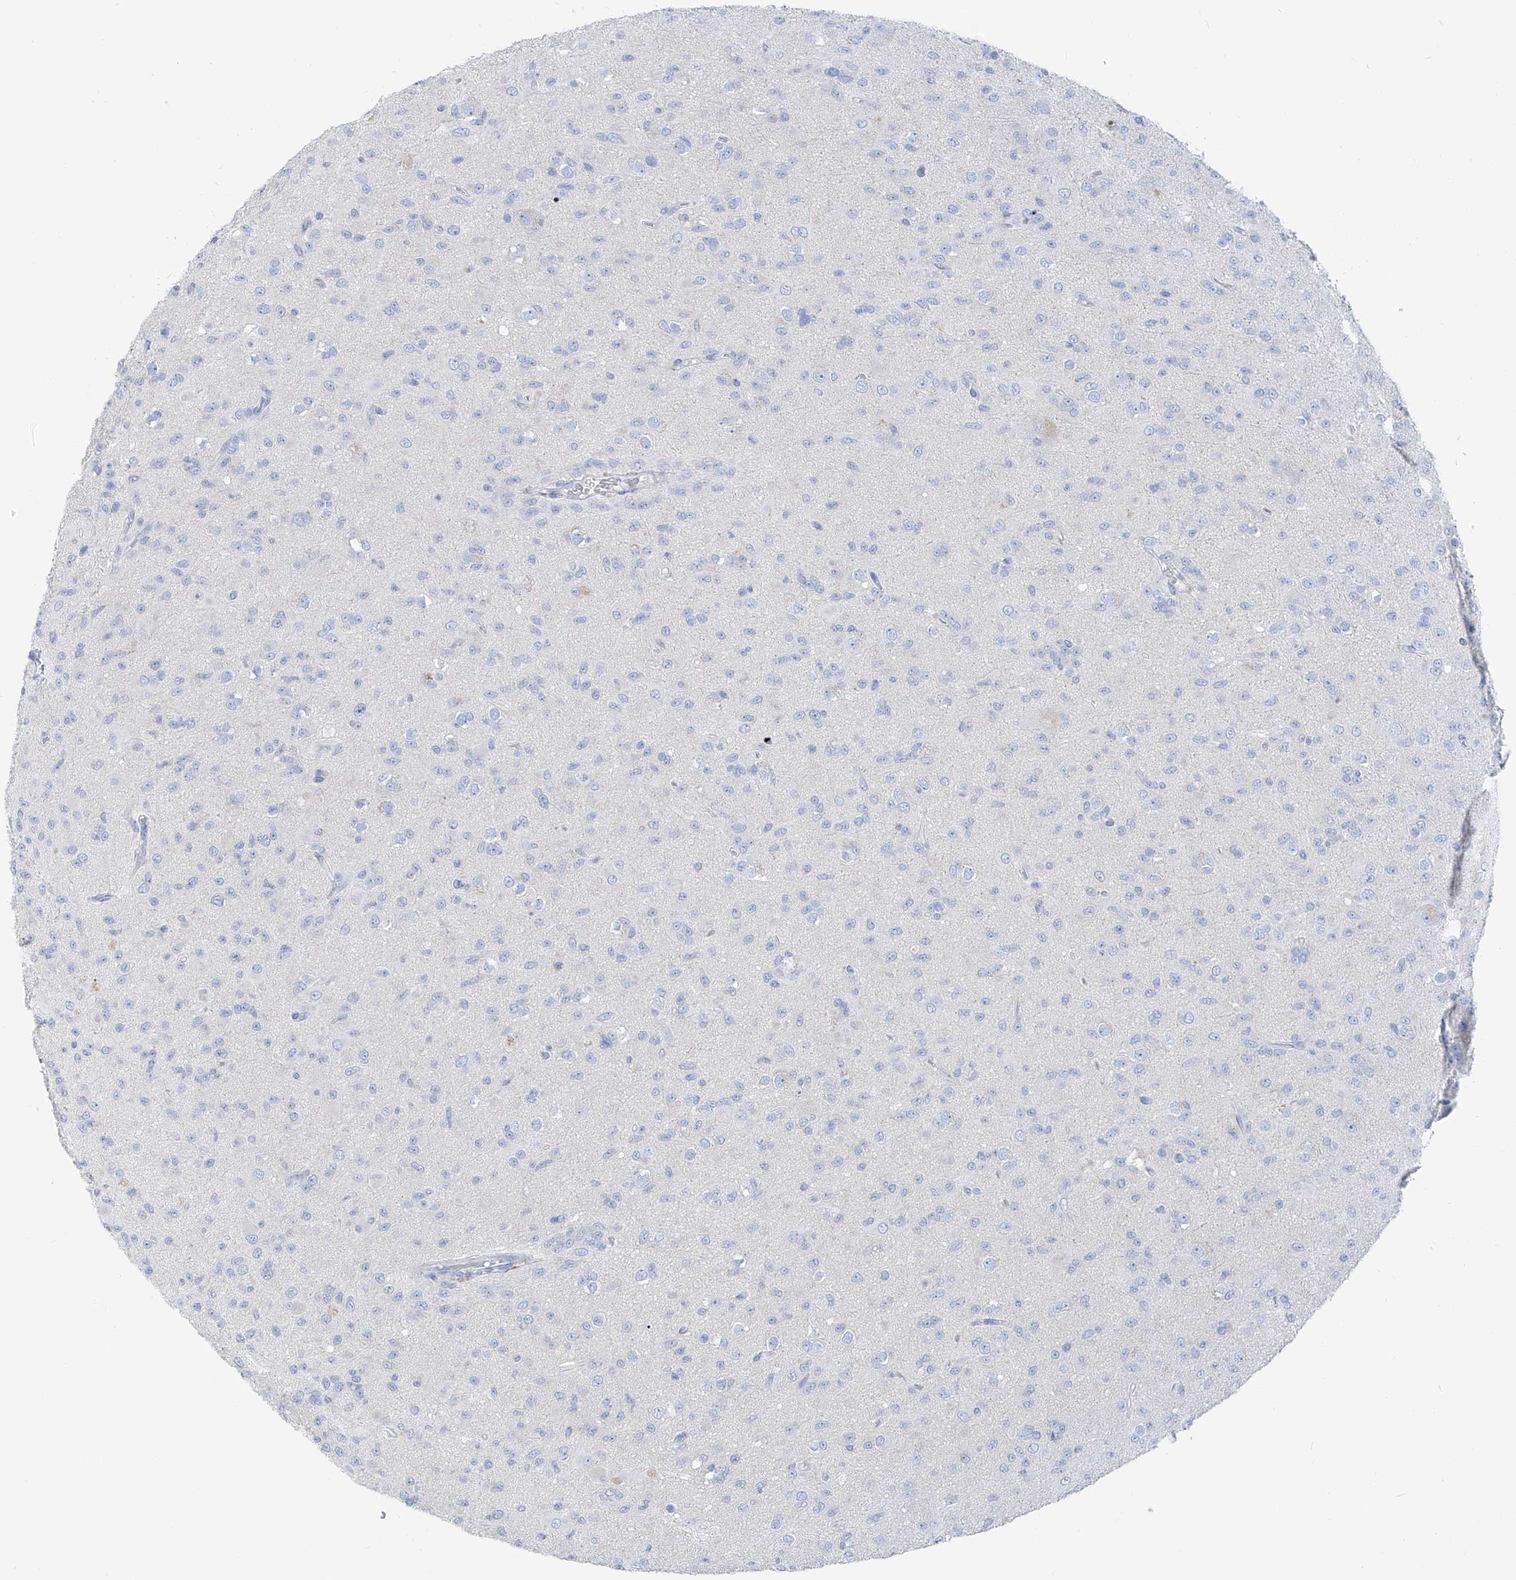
{"staining": {"intensity": "negative", "quantity": "none", "location": "none"}, "tissue": "glioma", "cell_type": "Tumor cells", "image_type": "cancer", "snomed": [{"axis": "morphology", "description": "Glioma, malignant, Low grade"}, {"axis": "topography", "description": "Brain"}], "caption": "Immunohistochemistry (IHC) photomicrograph of glioma stained for a protein (brown), which exhibits no staining in tumor cells. (DAB immunohistochemistry with hematoxylin counter stain).", "gene": "FRS3", "patient": {"sex": "male", "age": 65}}